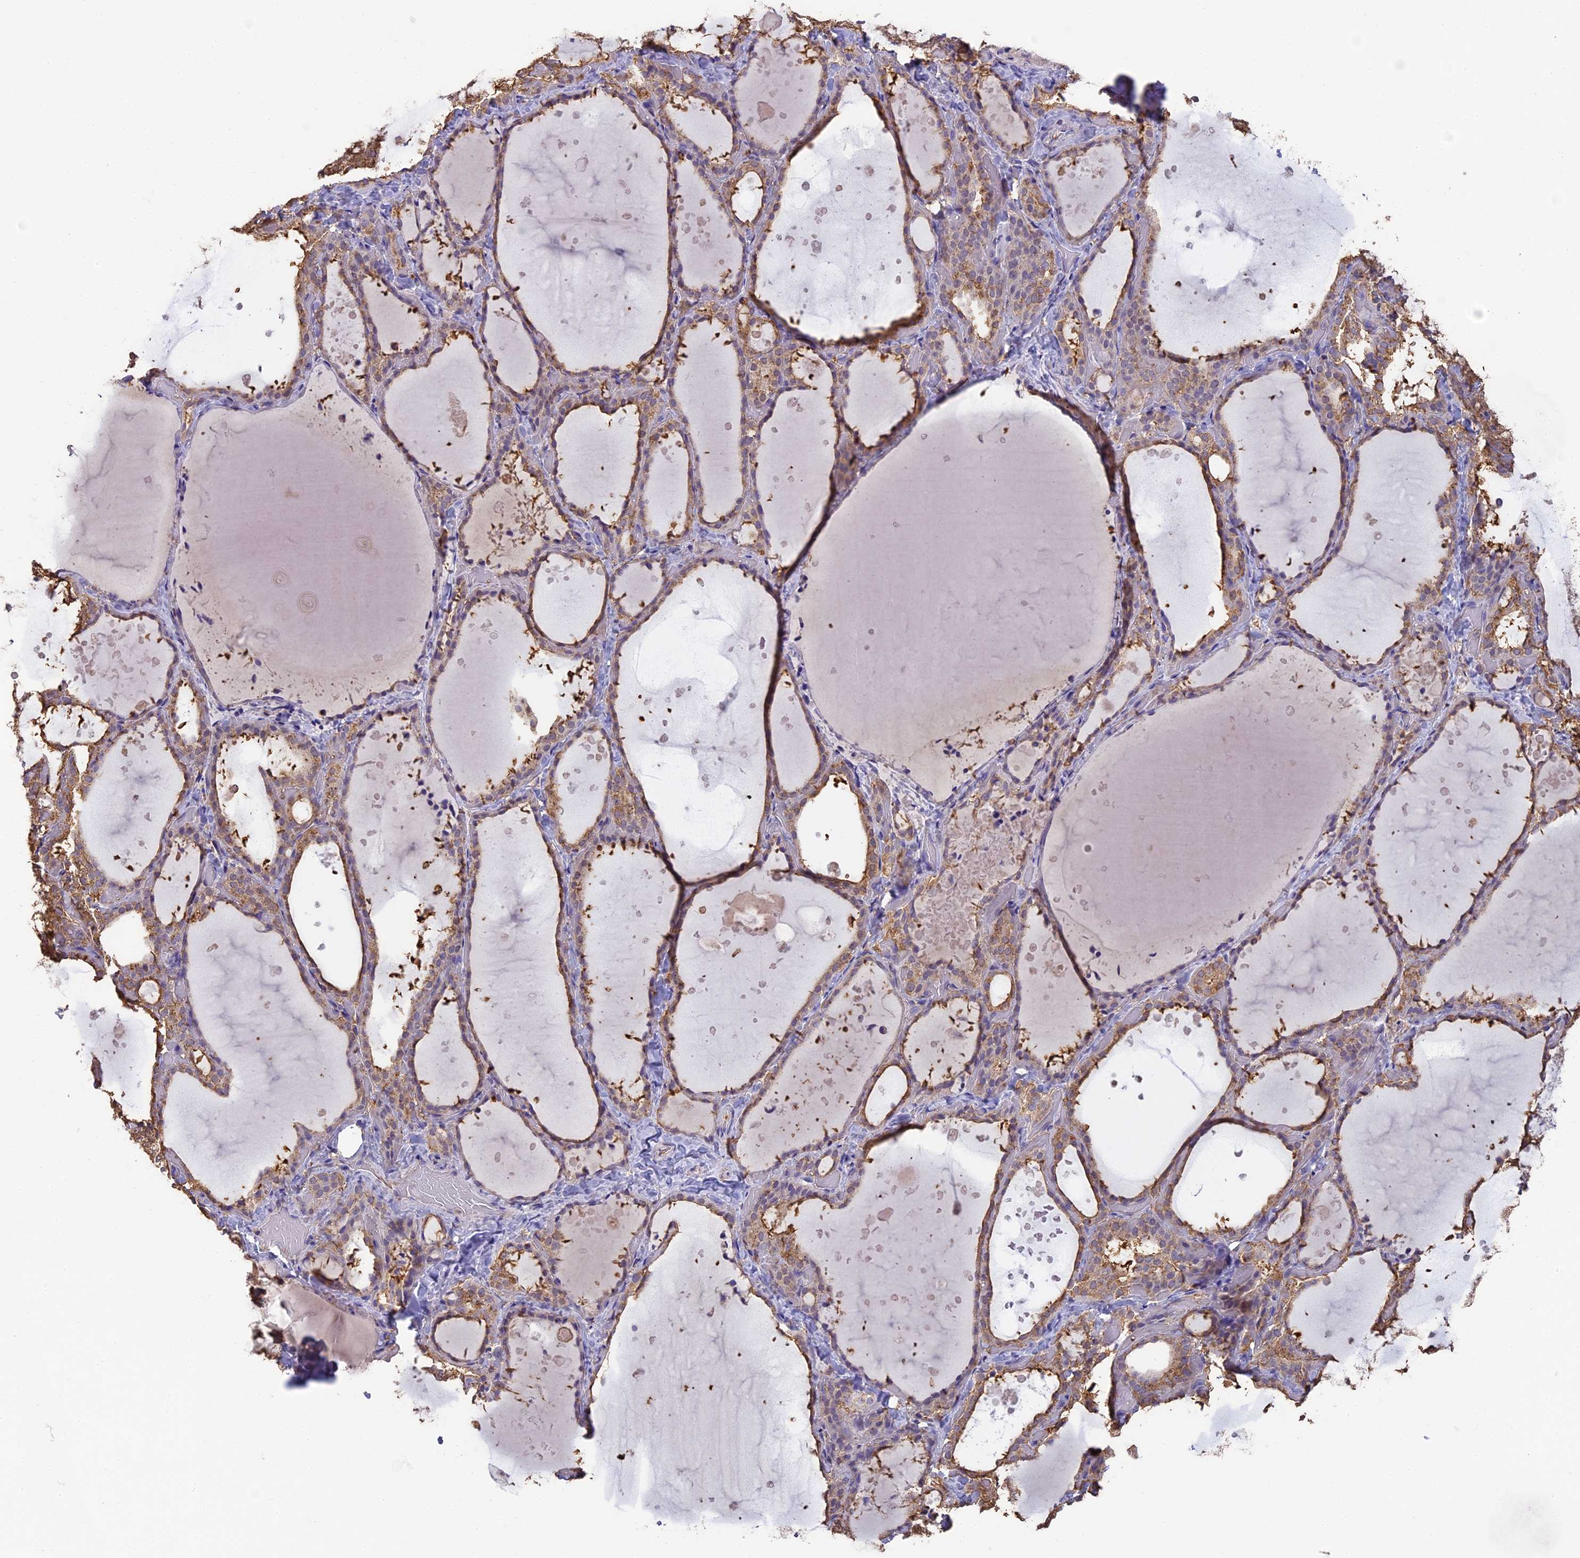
{"staining": {"intensity": "moderate", "quantity": "25%-75%", "location": "cytoplasmic/membranous"}, "tissue": "thyroid gland", "cell_type": "Glandular cells", "image_type": "normal", "snomed": [{"axis": "morphology", "description": "Normal tissue, NOS"}, {"axis": "topography", "description": "Thyroid gland"}], "caption": "An IHC micrograph of benign tissue is shown. Protein staining in brown labels moderate cytoplasmic/membranous positivity in thyroid gland within glandular cells. (DAB (3,3'-diaminobenzidine) IHC, brown staining for protein, blue staining for nuclei).", "gene": "ARHGAP19", "patient": {"sex": "female", "age": 44}}